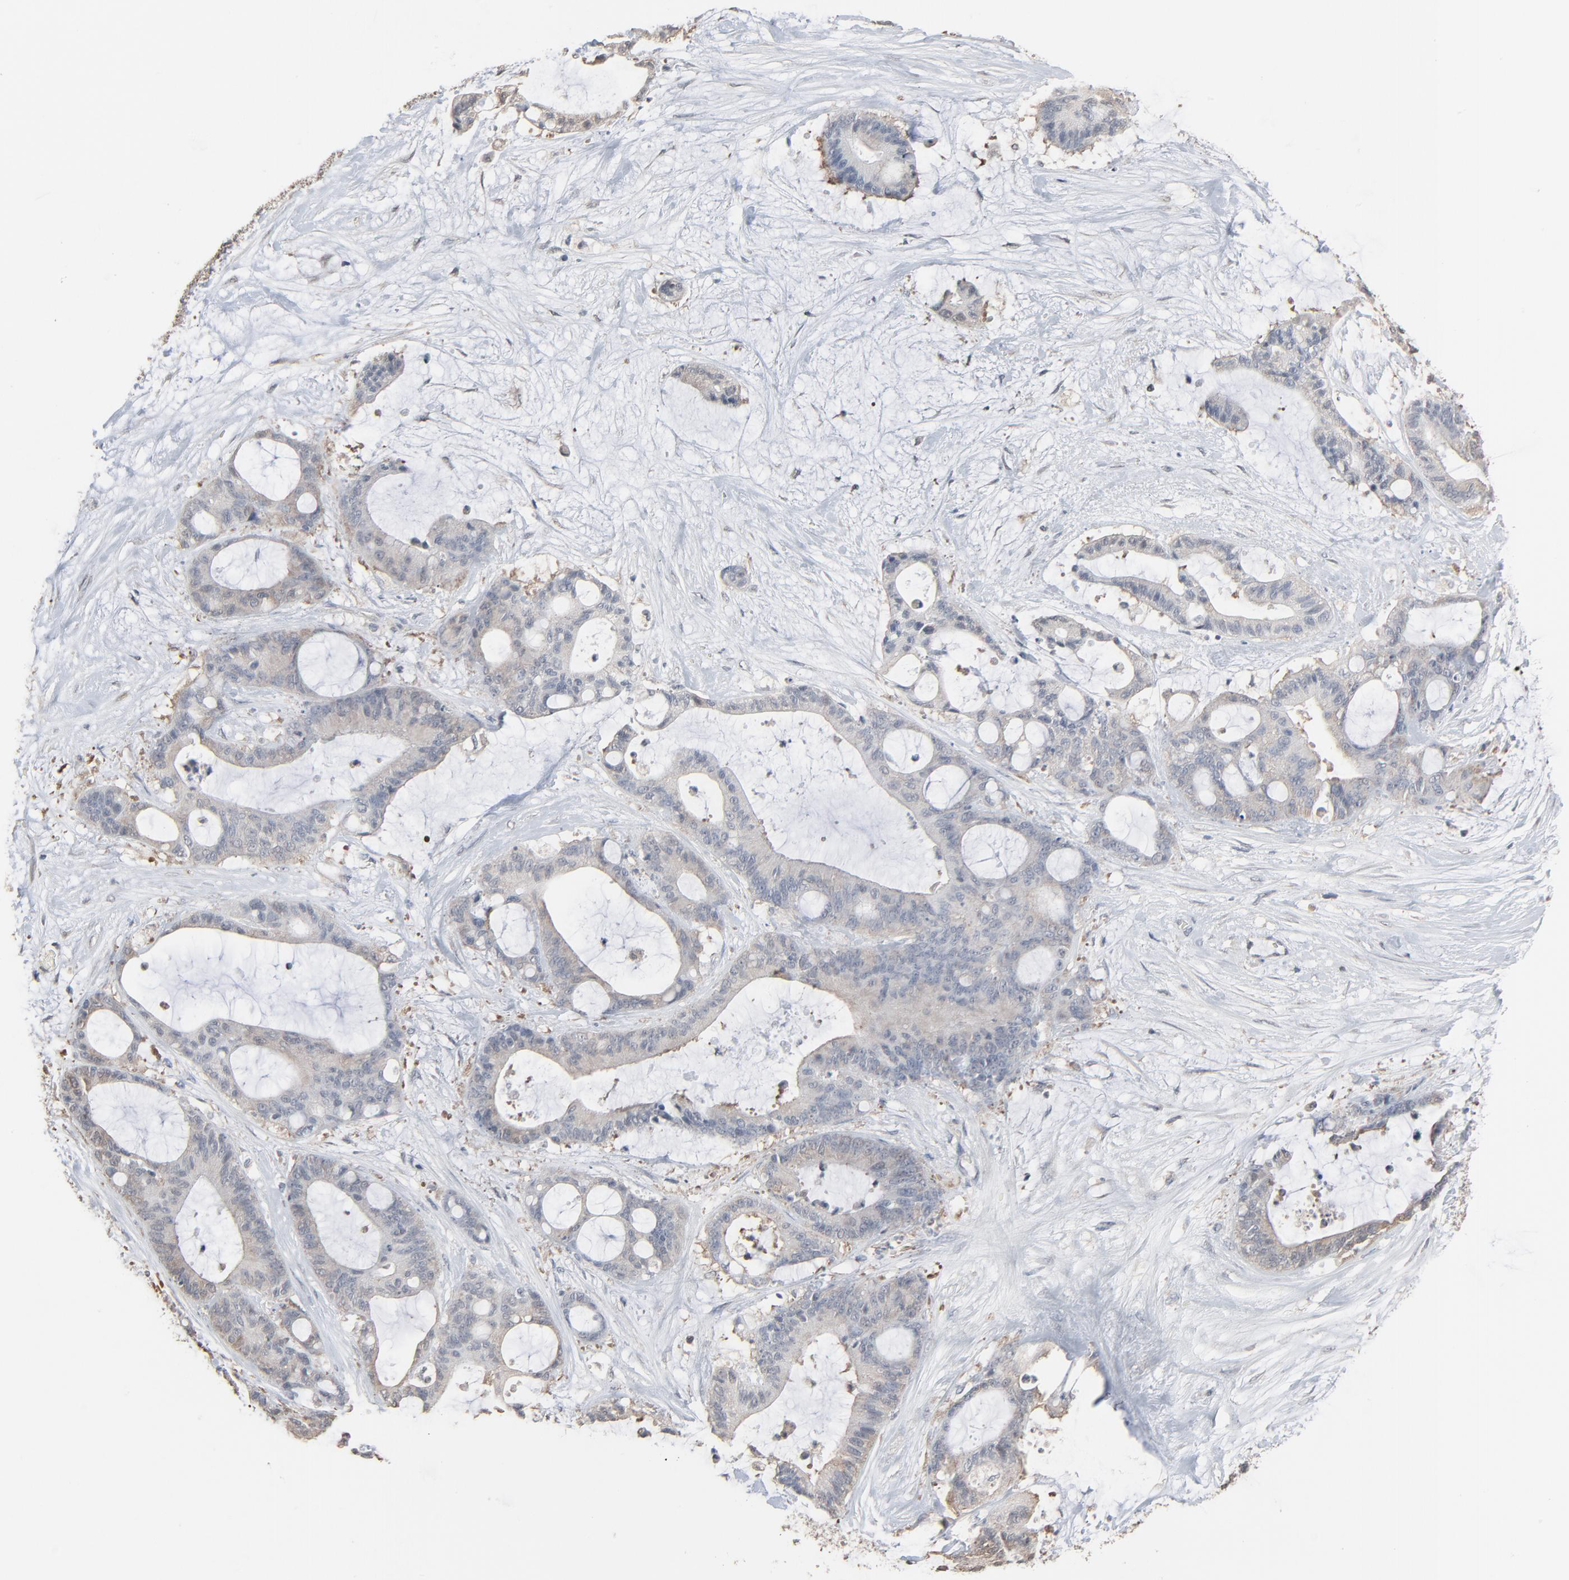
{"staining": {"intensity": "weak", "quantity": ">75%", "location": "cytoplasmic/membranous"}, "tissue": "liver cancer", "cell_type": "Tumor cells", "image_type": "cancer", "snomed": [{"axis": "morphology", "description": "Cholangiocarcinoma"}, {"axis": "topography", "description": "Liver"}], "caption": "This photomicrograph exhibits liver cancer stained with immunohistochemistry to label a protein in brown. The cytoplasmic/membranous of tumor cells show weak positivity for the protein. Nuclei are counter-stained blue.", "gene": "CCT5", "patient": {"sex": "female", "age": 73}}